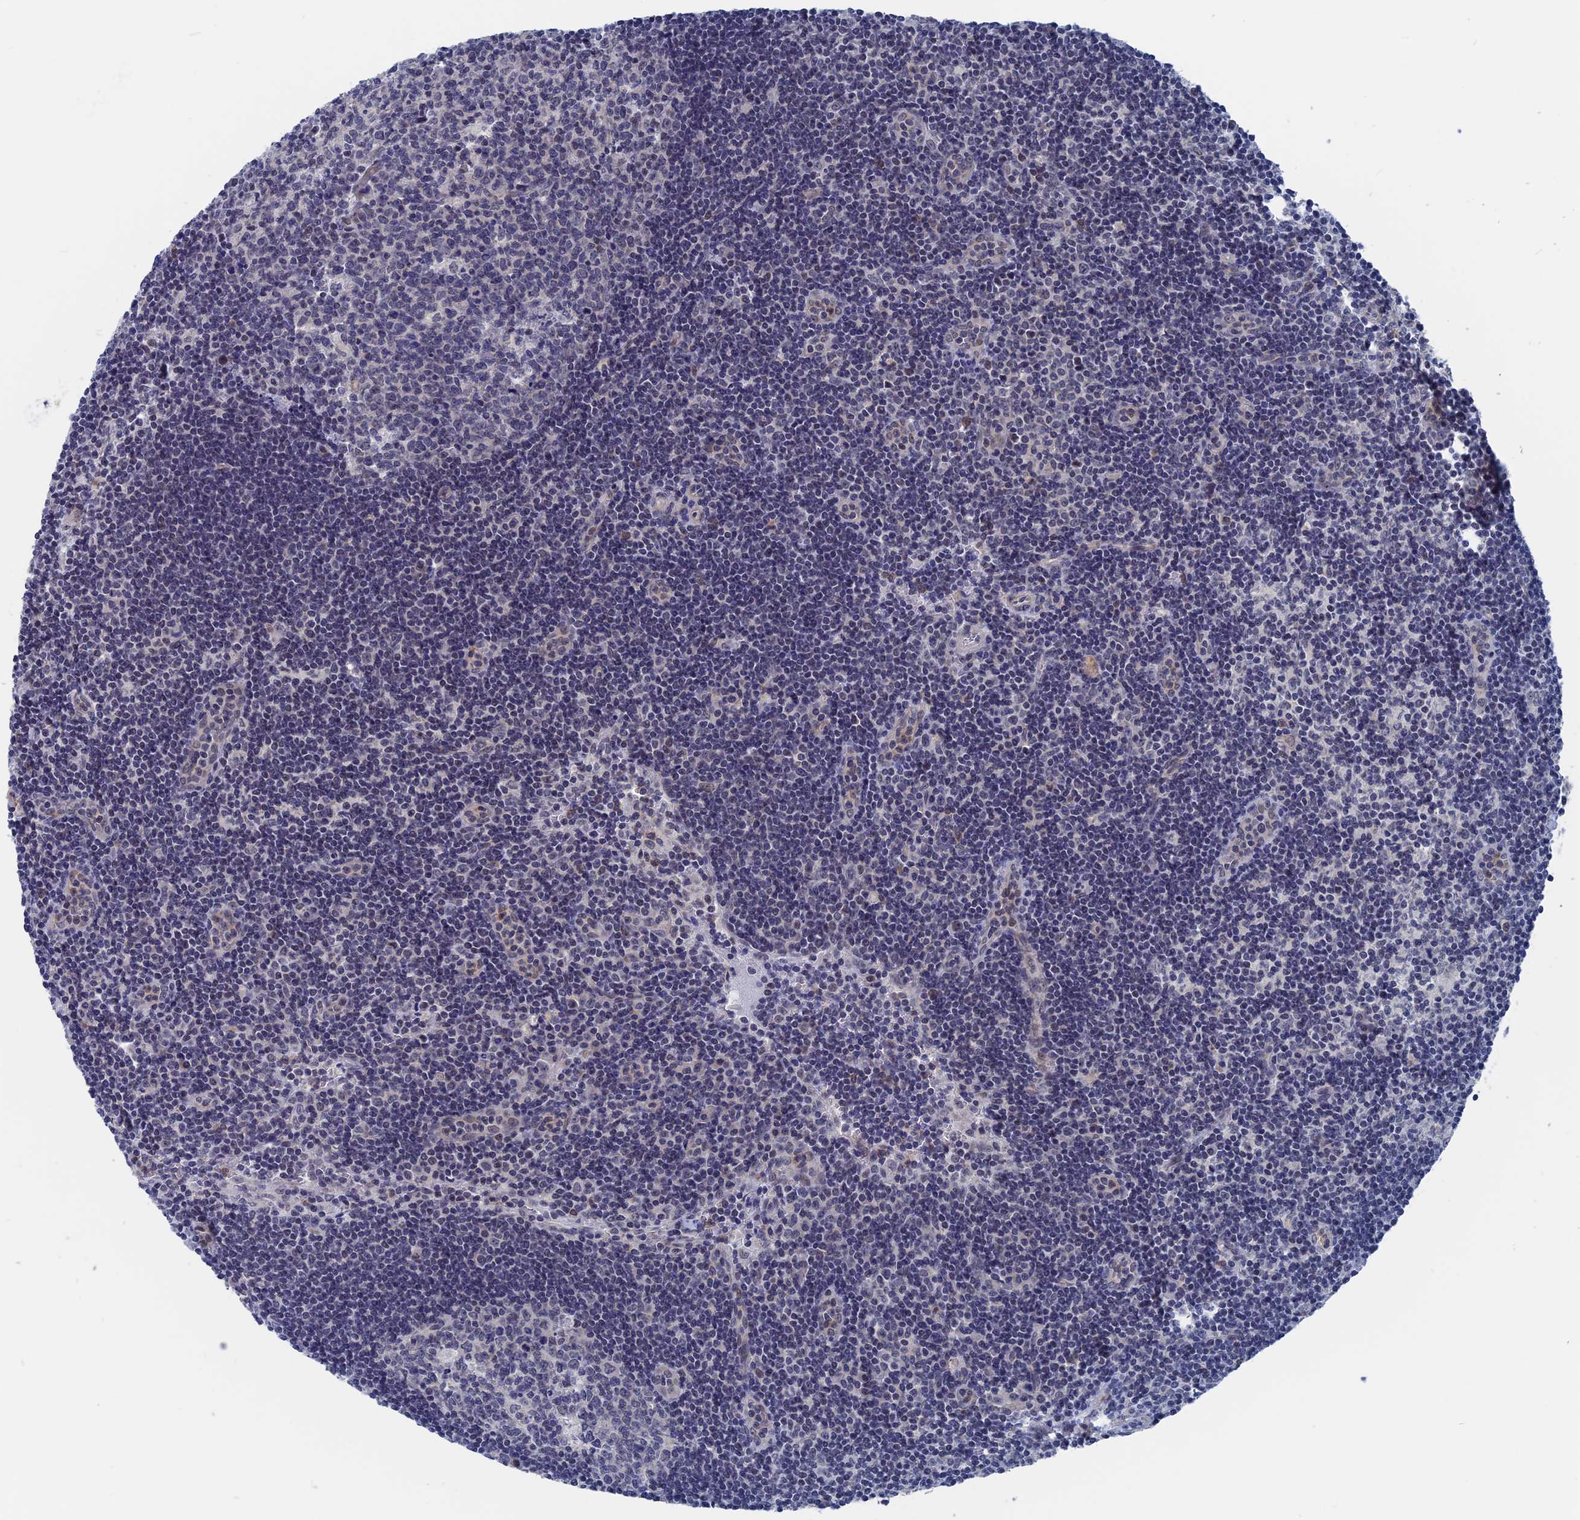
{"staining": {"intensity": "negative", "quantity": "none", "location": "none"}, "tissue": "lymph node", "cell_type": "Germinal center cells", "image_type": "normal", "snomed": [{"axis": "morphology", "description": "Normal tissue, NOS"}, {"axis": "topography", "description": "Lymph node"}], "caption": "The photomicrograph shows no staining of germinal center cells in benign lymph node. (Brightfield microscopy of DAB immunohistochemistry at high magnification).", "gene": "MARCHF3", "patient": {"sex": "female", "age": 32}}